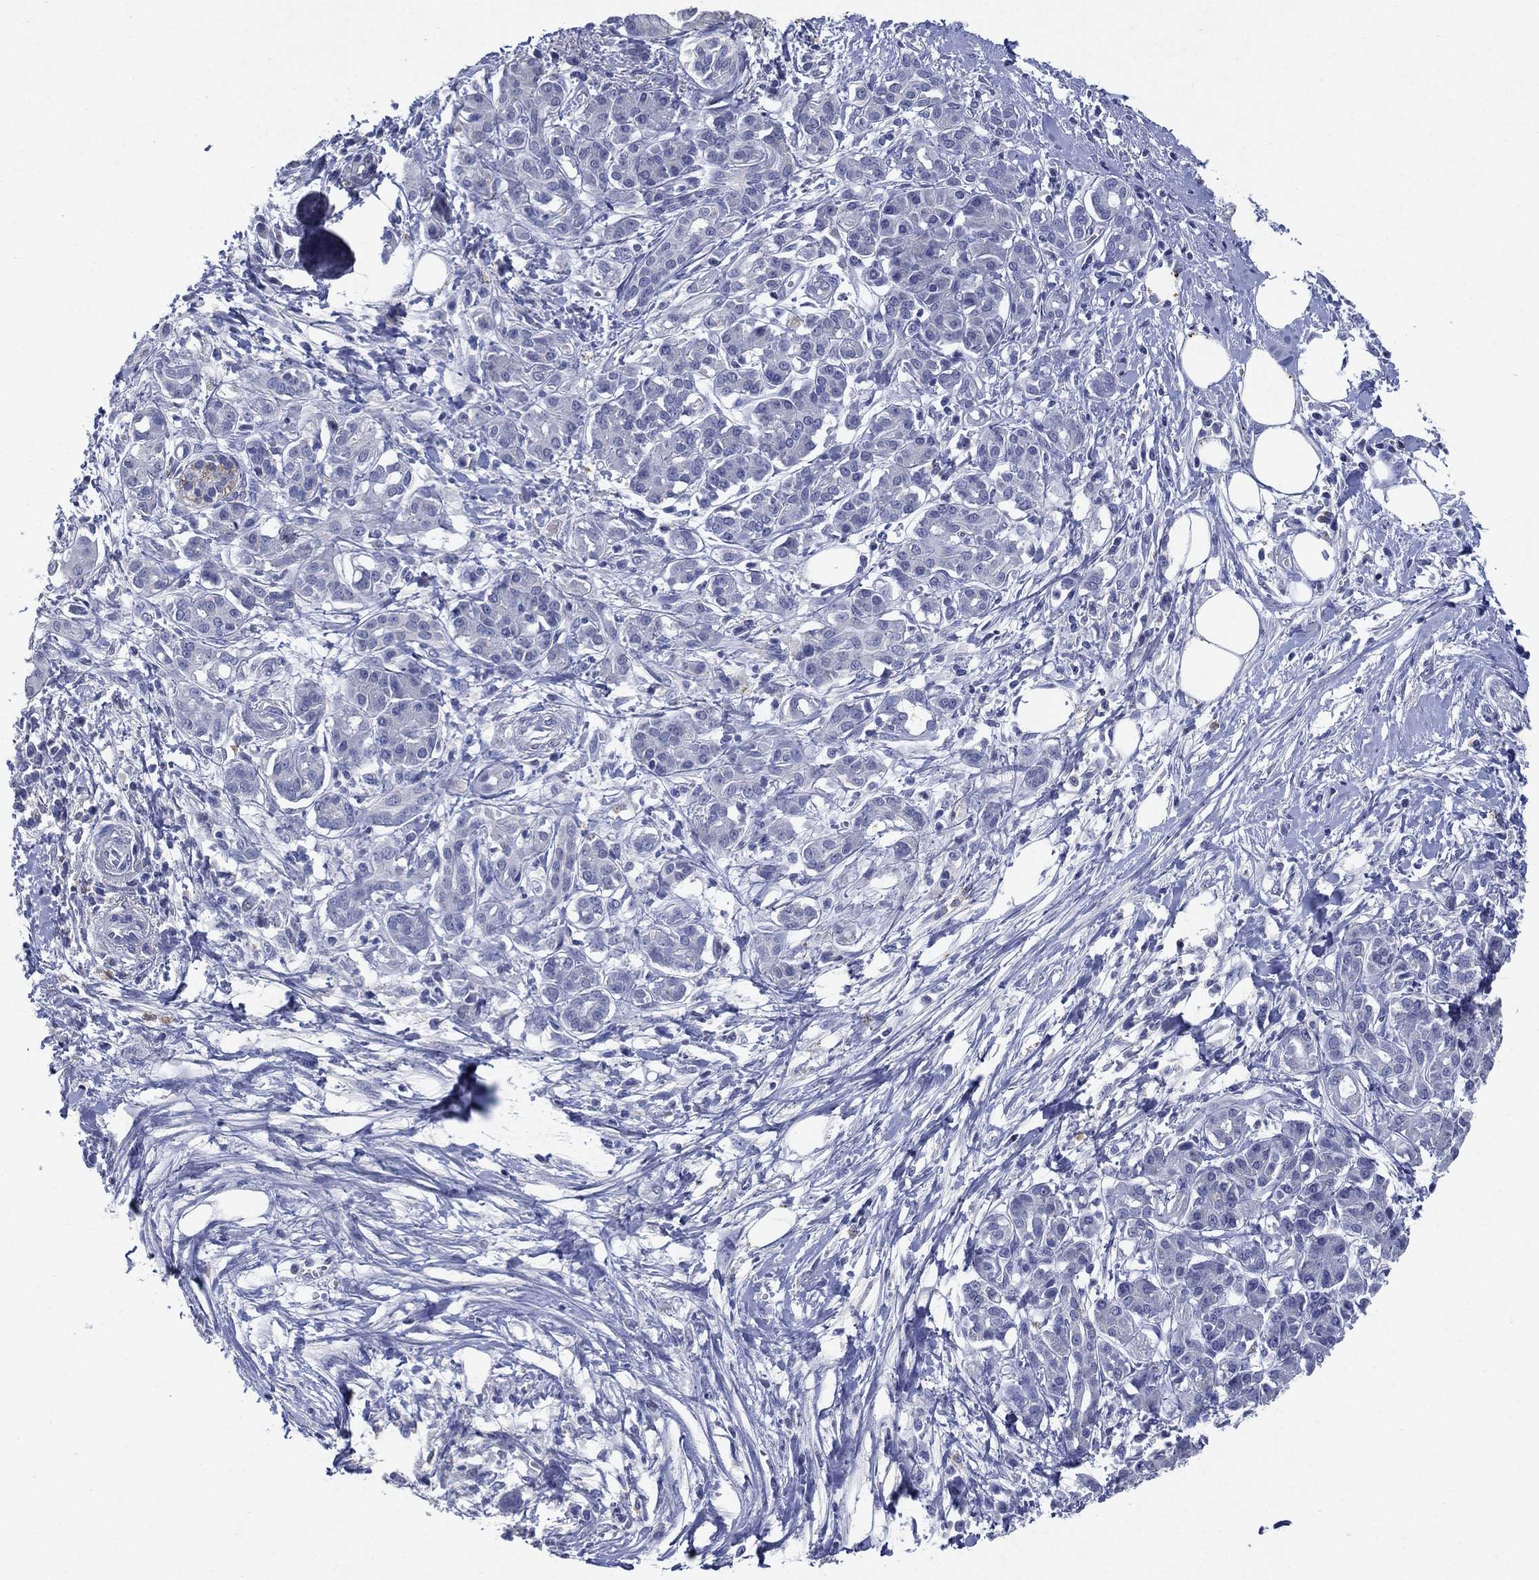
{"staining": {"intensity": "negative", "quantity": "none", "location": "none"}, "tissue": "pancreatic cancer", "cell_type": "Tumor cells", "image_type": "cancer", "snomed": [{"axis": "morphology", "description": "Adenocarcinoma, NOS"}, {"axis": "topography", "description": "Pancreas"}], "caption": "Tumor cells show no significant positivity in pancreatic cancer.", "gene": "FSCN2", "patient": {"sex": "male", "age": 72}}